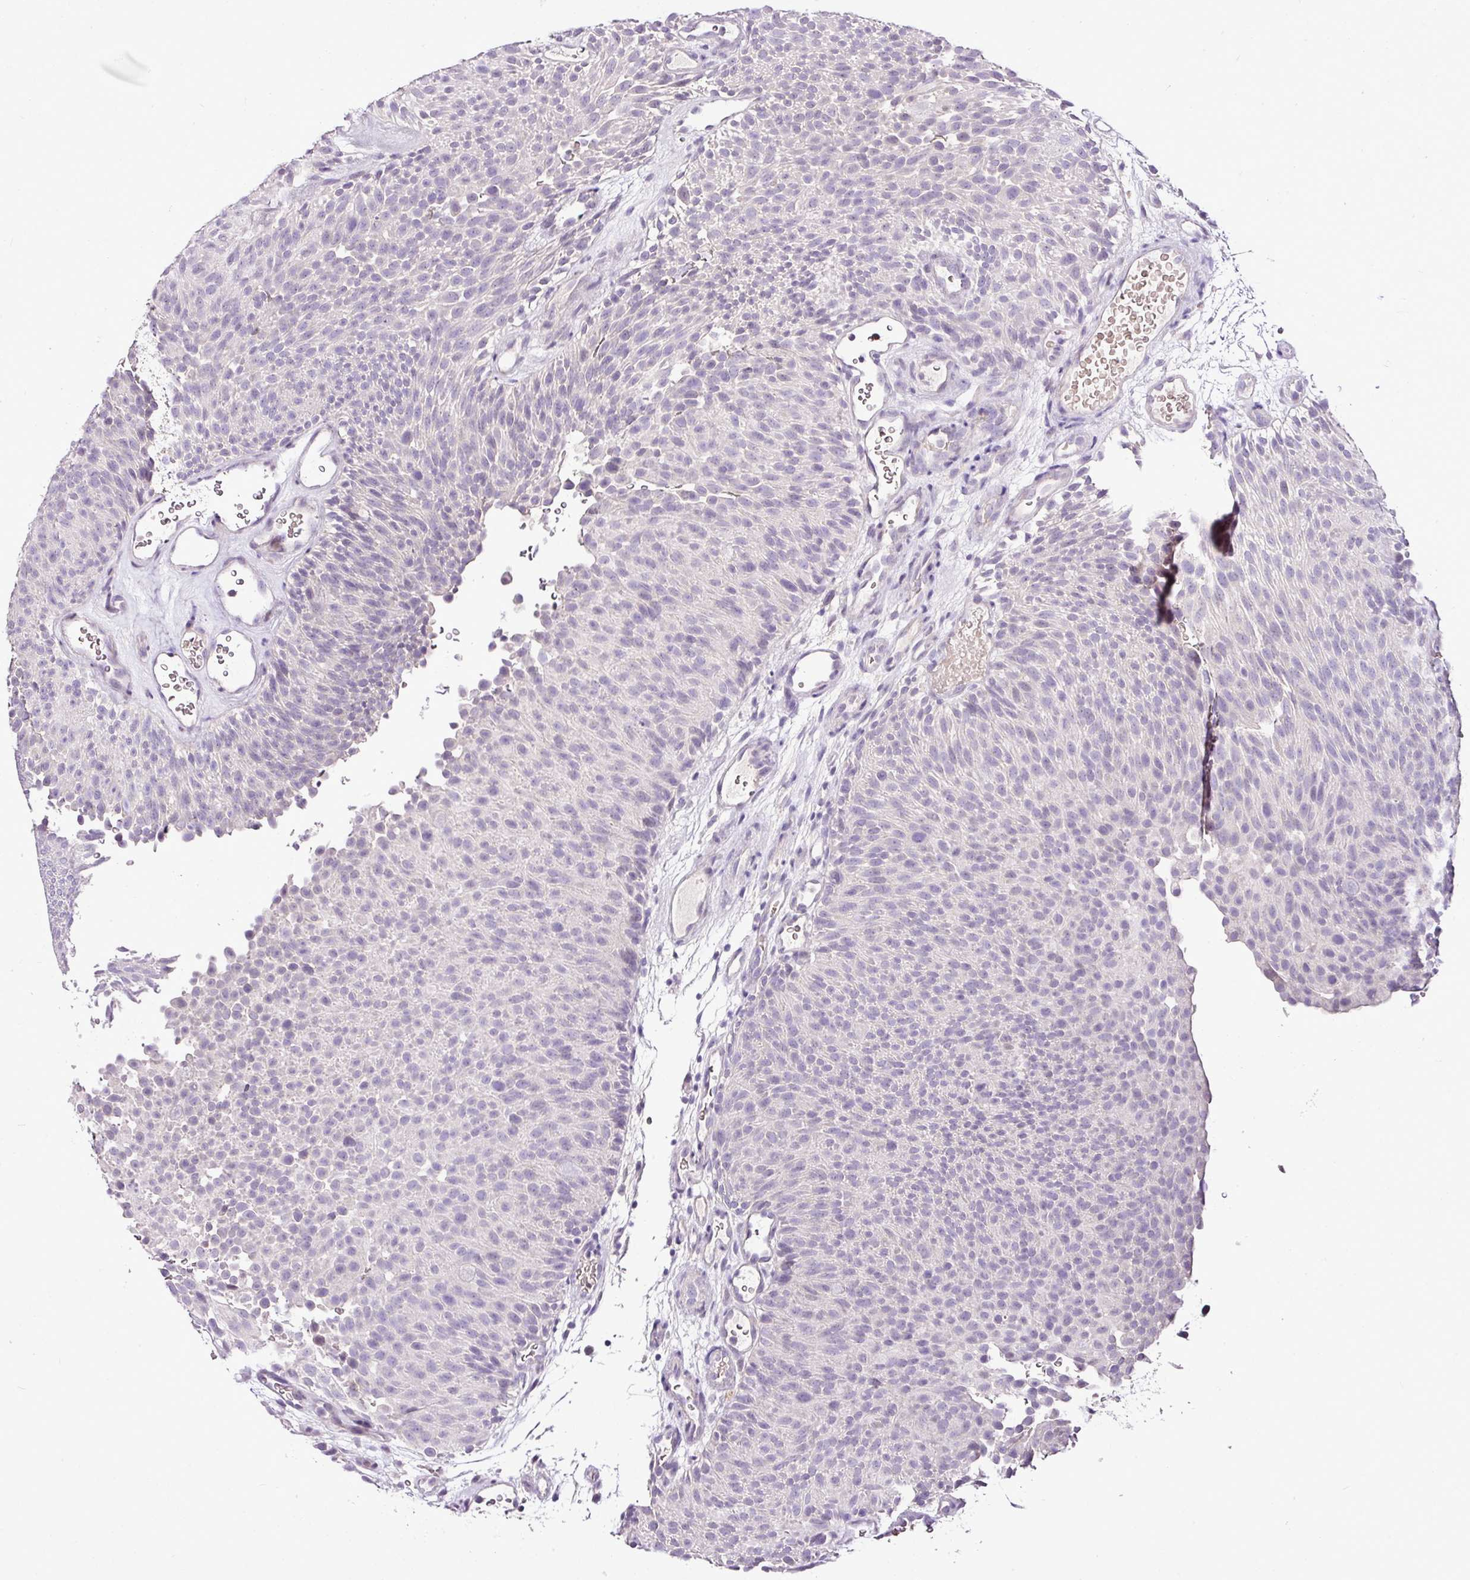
{"staining": {"intensity": "negative", "quantity": "none", "location": "none"}, "tissue": "urothelial cancer", "cell_type": "Tumor cells", "image_type": "cancer", "snomed": [{"axis": "morphology", "description": "Urothelial carcinoma, Low grade"}, {"axis": "topography", "description": "Urinary bladder"}], "caption": "The immunohistochemistry (IHC) photomicrograph has no significant staining in tumor cells of urothelial carcinoma (low-grade) tissue. (Stains: DAB IHC with hematoxylin counter stain, Microscopy: brightfield microscopy at high magnification).", "gene": "ESR1", "patient": {"sex": "male", "age": 78}}